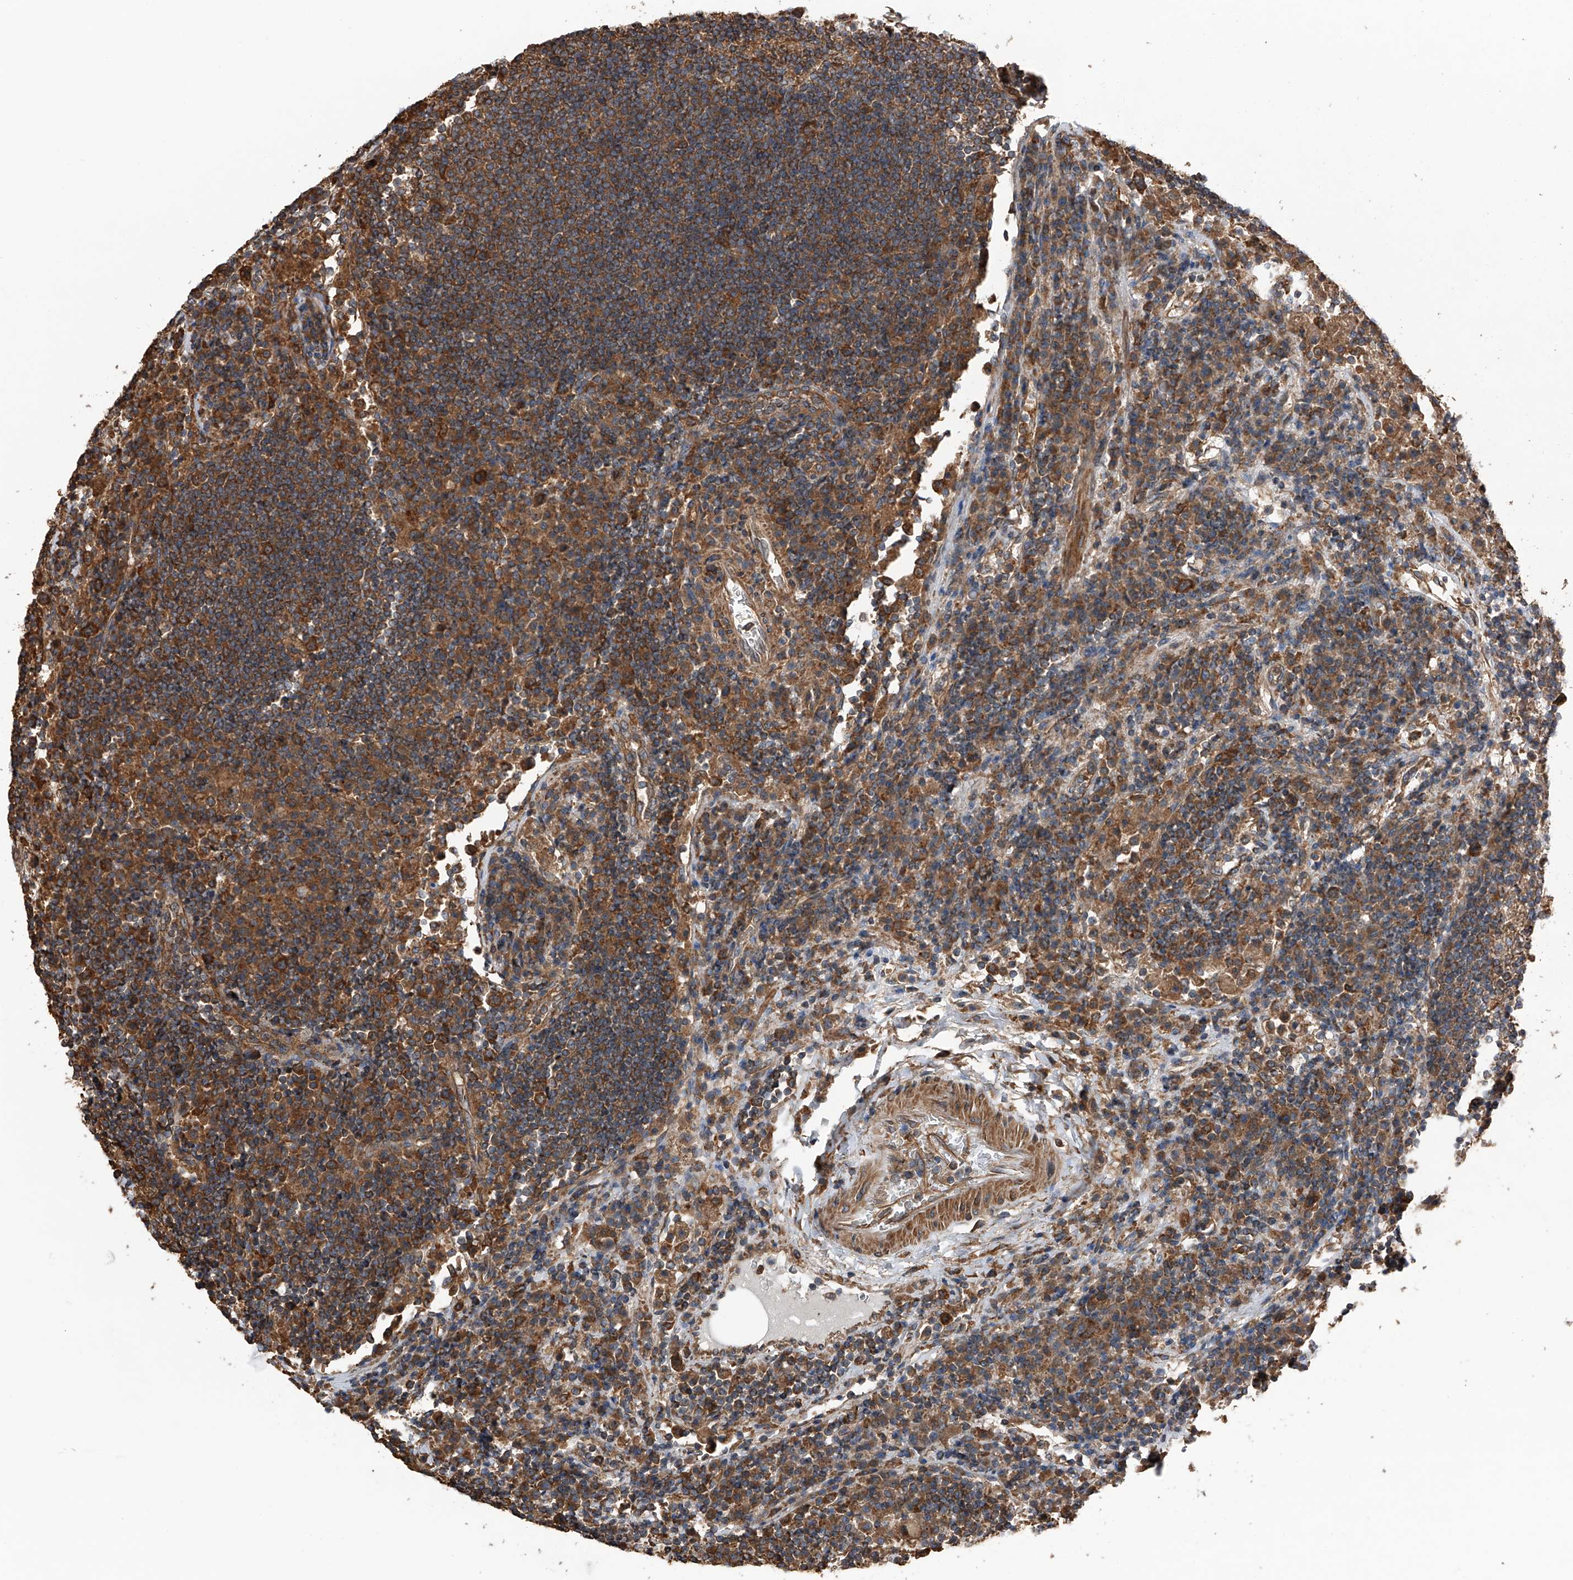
{"staining": {"intensity": "moderate", "quantity": ">75%", "location": "cytoplasmic/membranous"}, "tissue": "lymph node", "cell_type": "Non-germinal center cells", "image_type": "normal", "snomed": [{"axis": "morphology", "description": "Normal tissue, NOS"}, {"axis": "topography", "description": "Lymph node"}], "caption": "Protein expression analysis of benign human lymph node reveals moderate cytoplasmic/membranous staining in about >75% of non-germinal center cells.", "gene": "KCNJ2", "patient": {"sex": "female", "age": 53}}